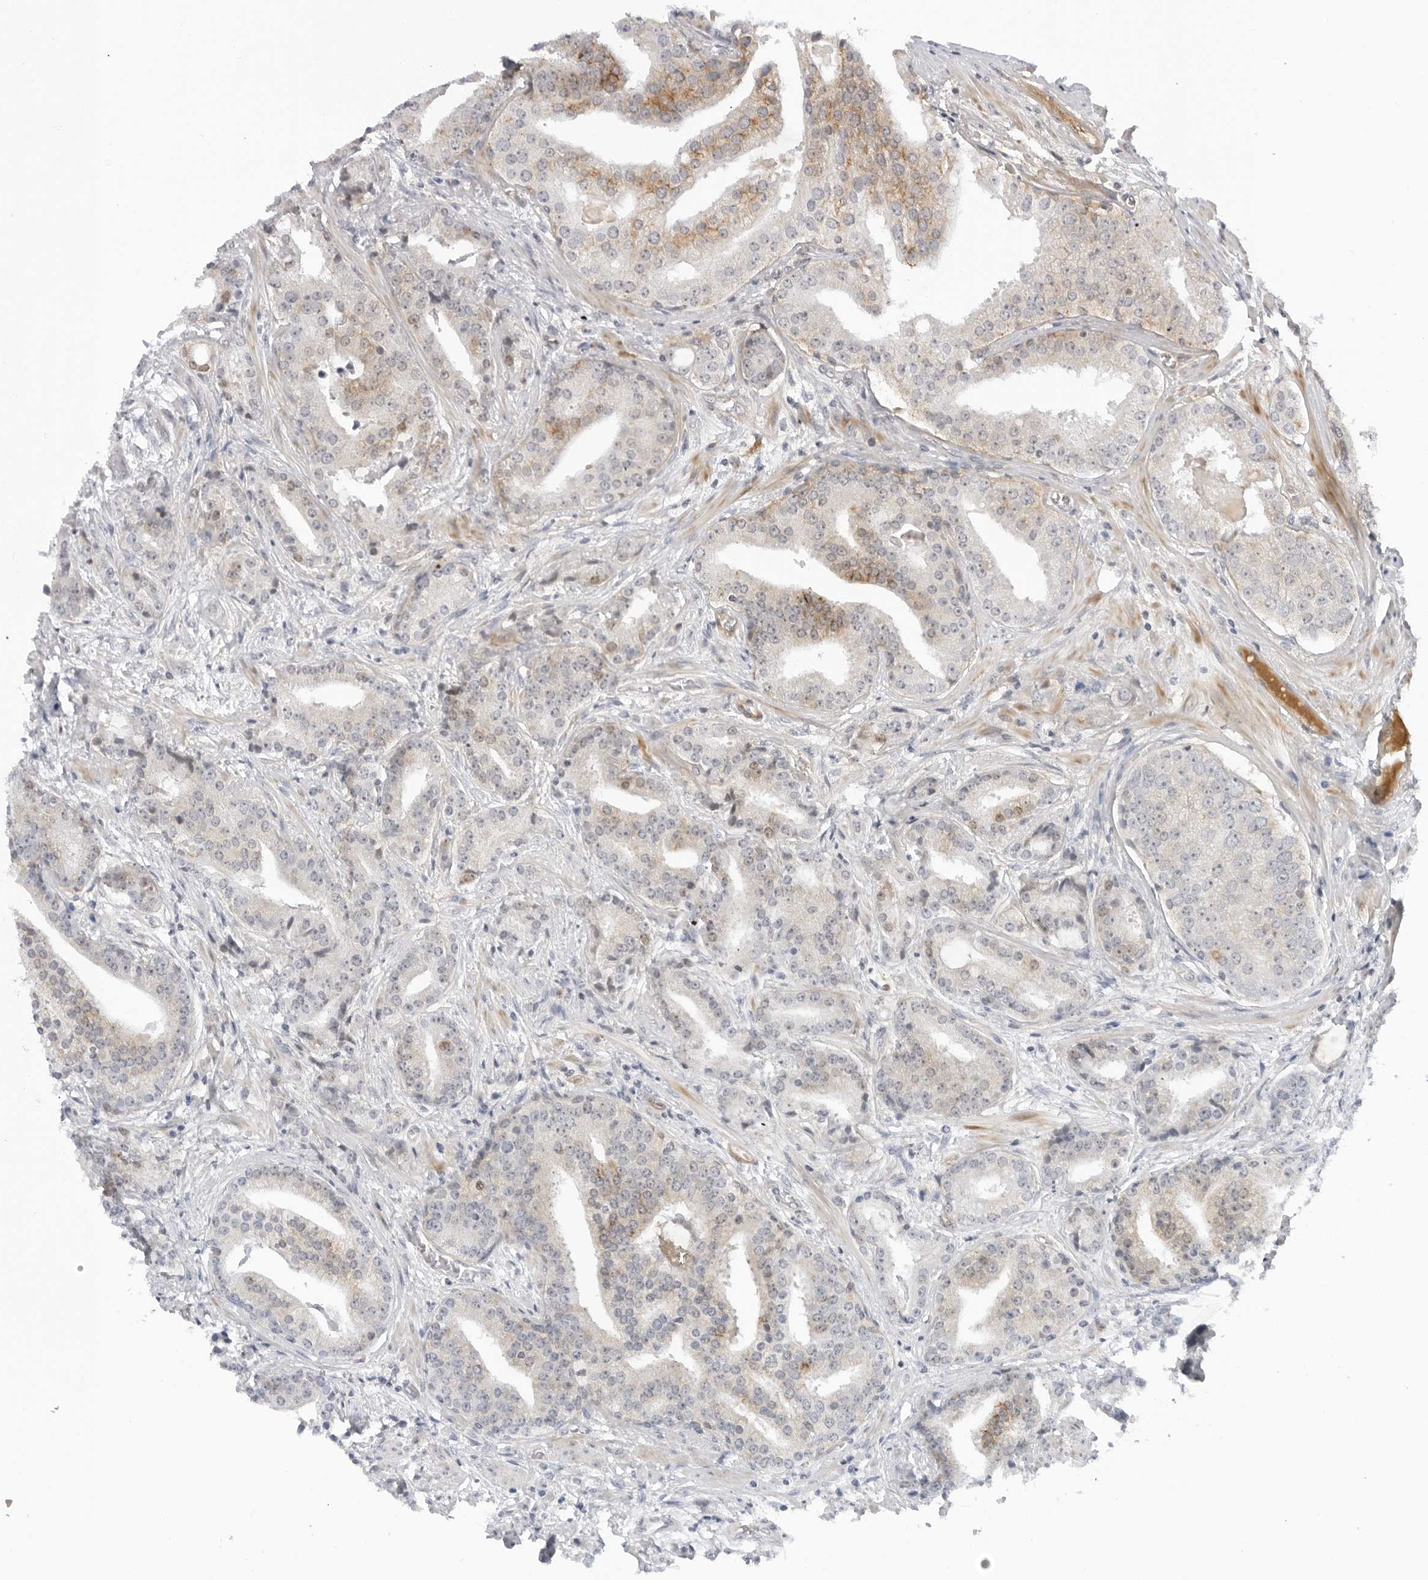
{"staining": {"intensity": "weak", "quantity": "<25%", "location": "cytoplasmic/membranous"}, "tissue": "prostate cancer", "cell_type": "Tumor cells", "image_type": "cancer", "snomed": [{"axis": "morphology", "description": "Adenocarcinoma, Low grade"}, {"axis": "topography", "description": "Prostate"}], "caption": "DAB immunohistochemical staining of prostate cancer (low-grade adenocarcinoma) displays no significant positivity in tumor cells.", "gene": "SUGCT", "patient": {"sex": "male", "age": 67}}